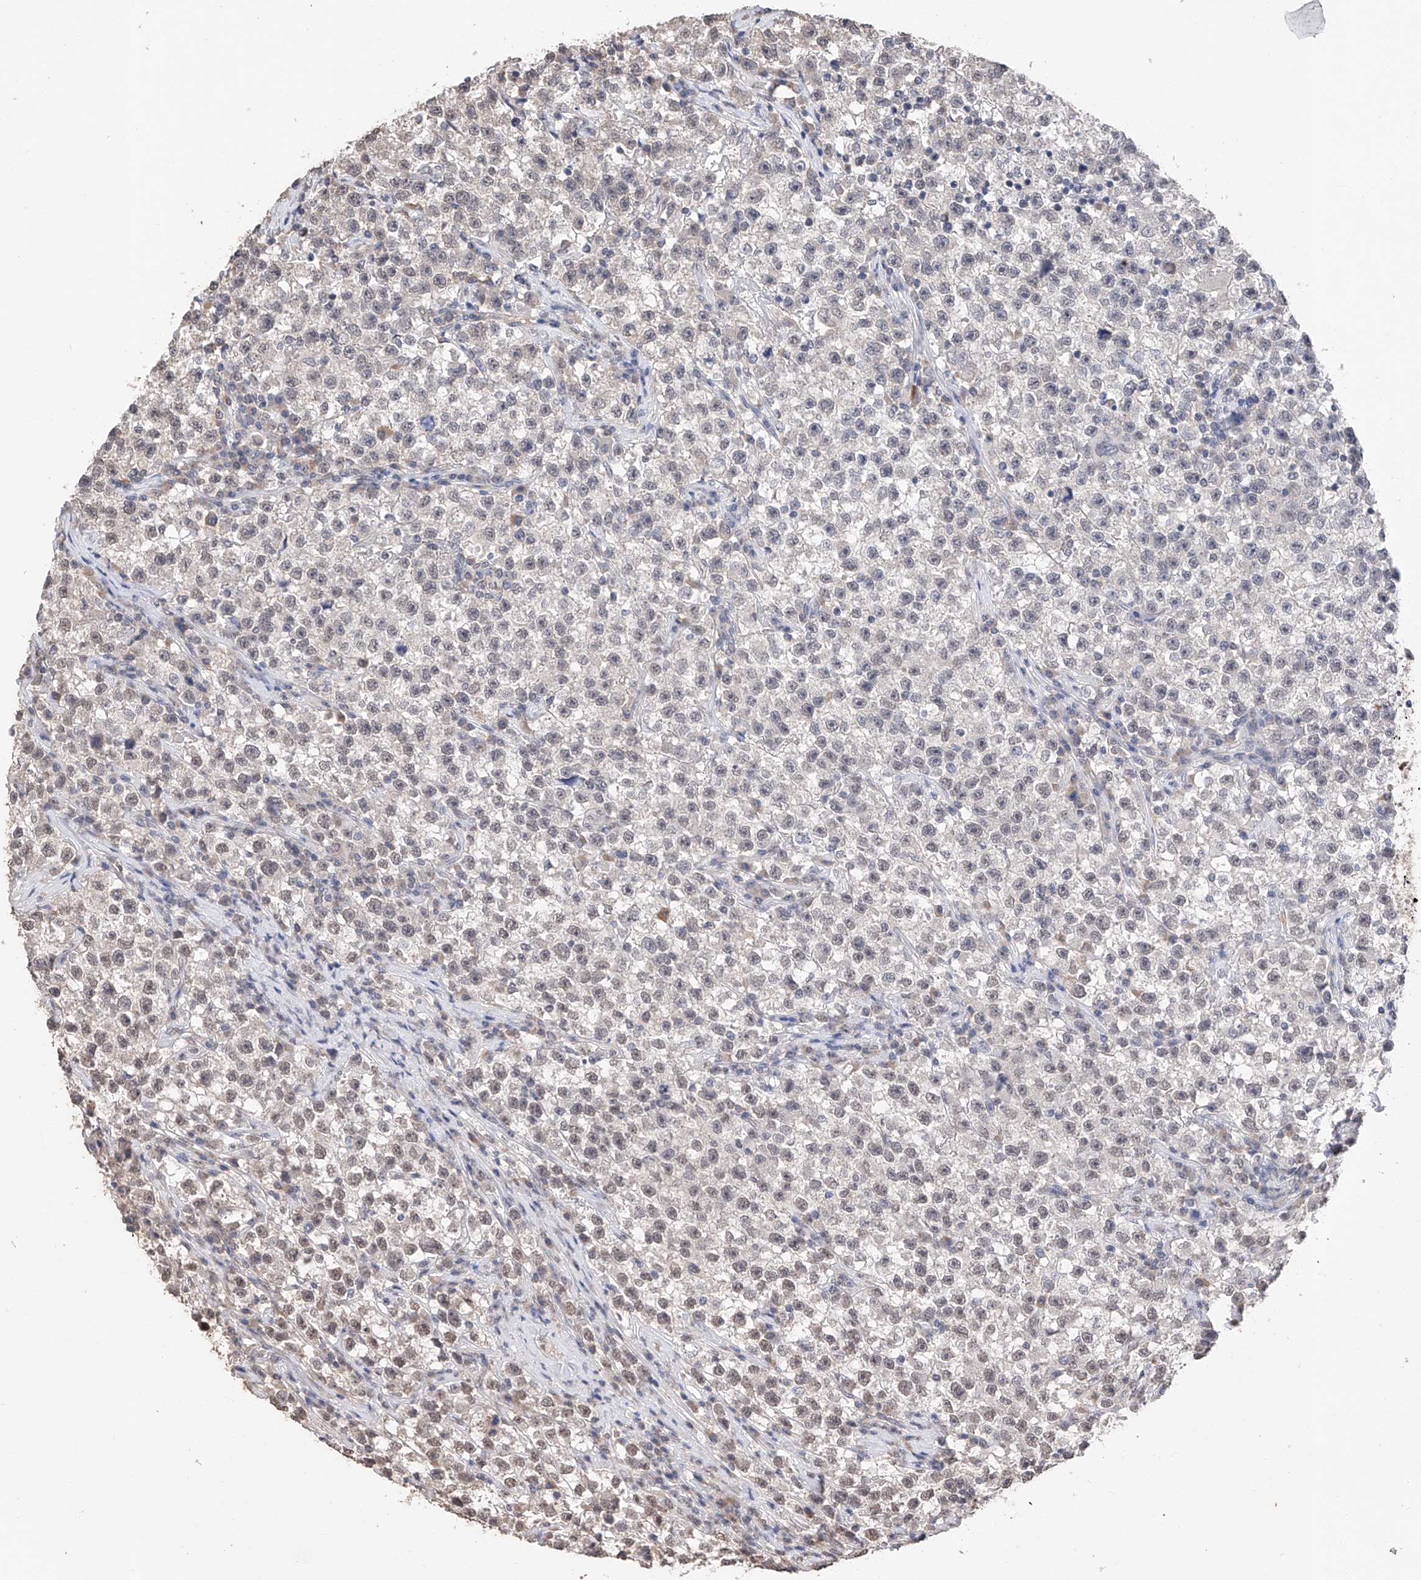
{"staining": {"intensity": "weak", "quantity": "25%-75%", "location": "nuclear"}, "tissue": "testis cancer", "cell_type": "Tumor cells", "image_type": "cancer", "snomed": [{"axis": "morphology", "description": "Seminoma, NOS"}, {"axis": "topography", "description": "Testis"}], "caption": "This is a photomicrograph of immunohistochemistry staining of testis cancer (seminoma), which shows weak staining in the nuclear of tumor cells.", "gene": "DMAP1", "patient": {"sex": "male", "age": 22}}